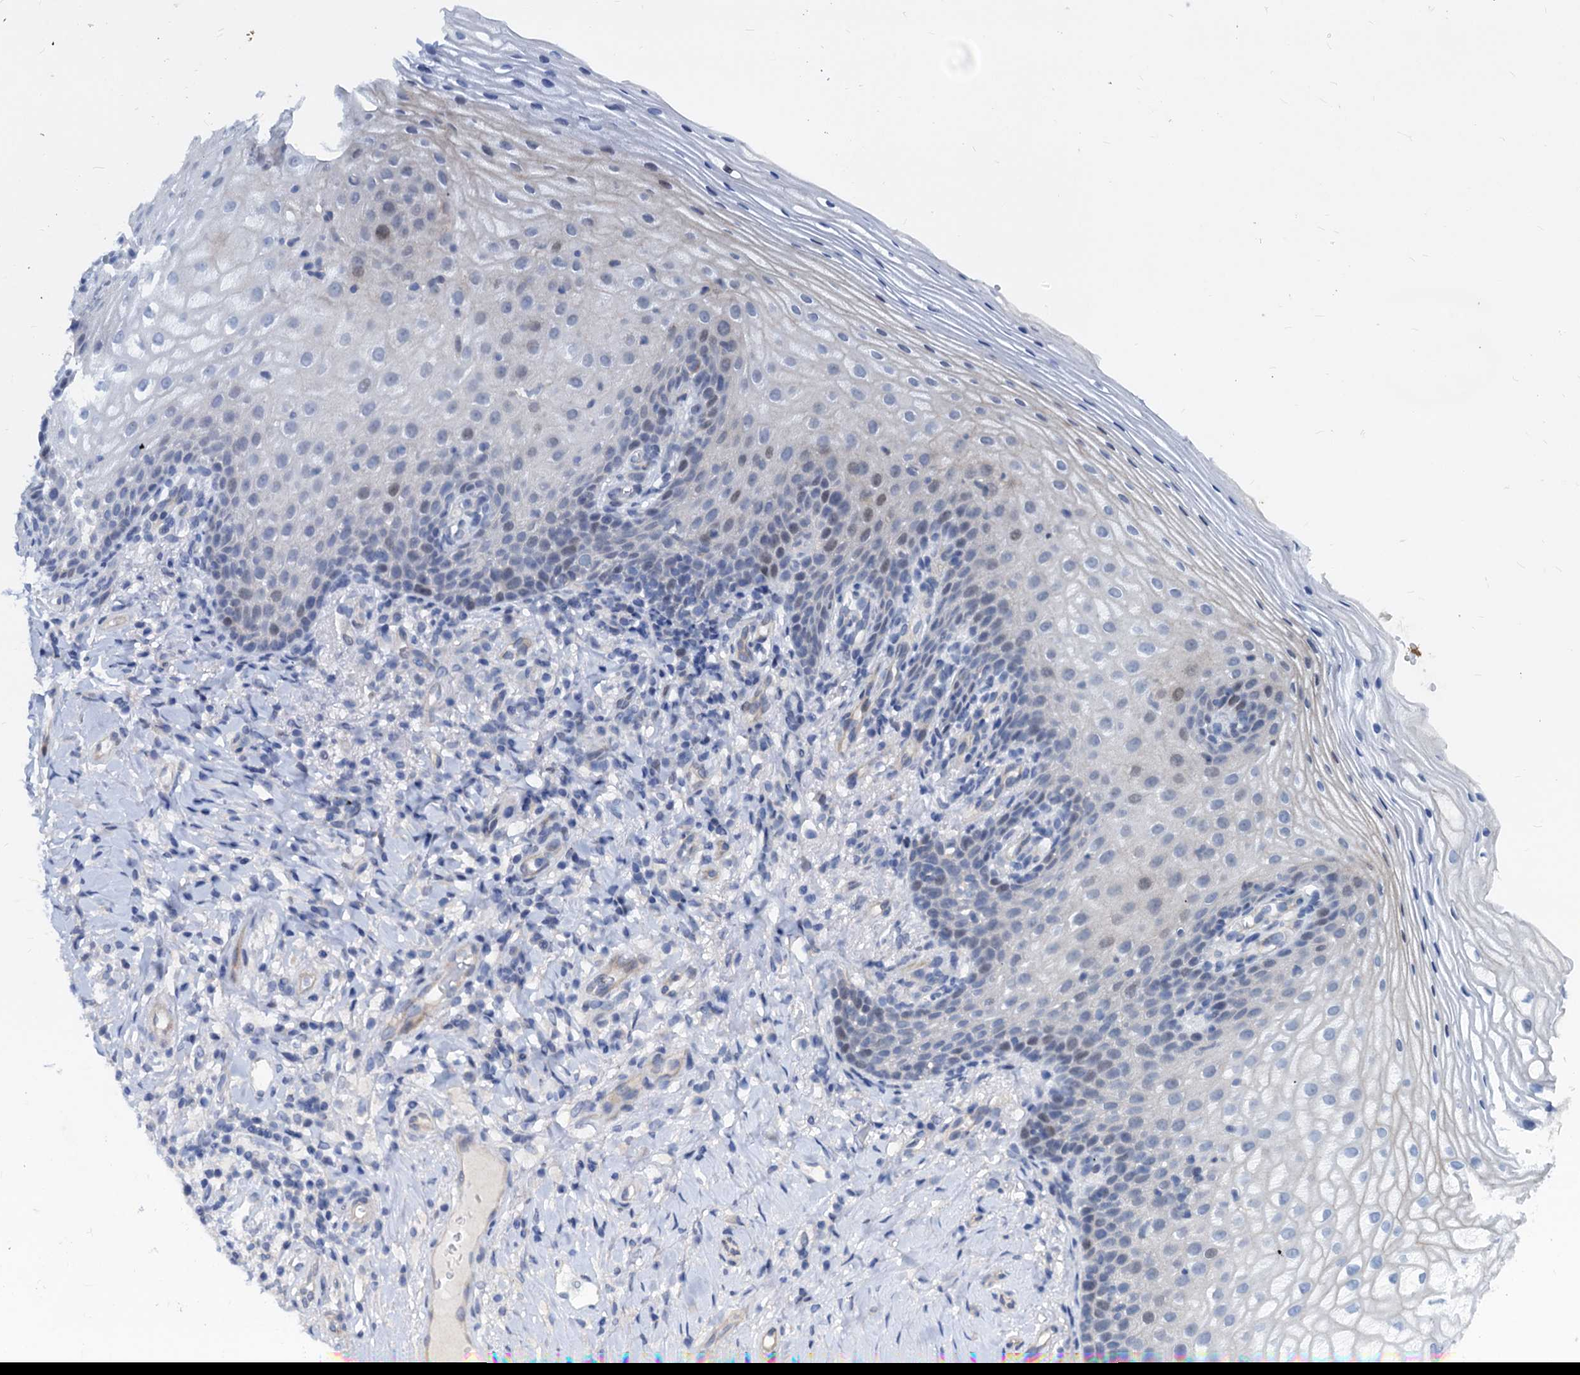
{"staining": {"intensity": "negative", "quantity": "none", "location": "none"}, "tissue": "vagina", "cell_type": "Squamous epithelial cells", "image_type": "normal", "snomed": [{"axis": "morphology", "description": "Normal tissue, NOS"}, {"axis": "topography", "description": "Vagina"}], "caption": "This image is of unremarkable vagina stained with immunohistochemistry (IHC) to label a protein in brown with the nuclei are counter-stained blue. There is no expression in squamous epithelial cells.", "gene": "HSF2", "patient": {"sex": "female", "age": 60}}